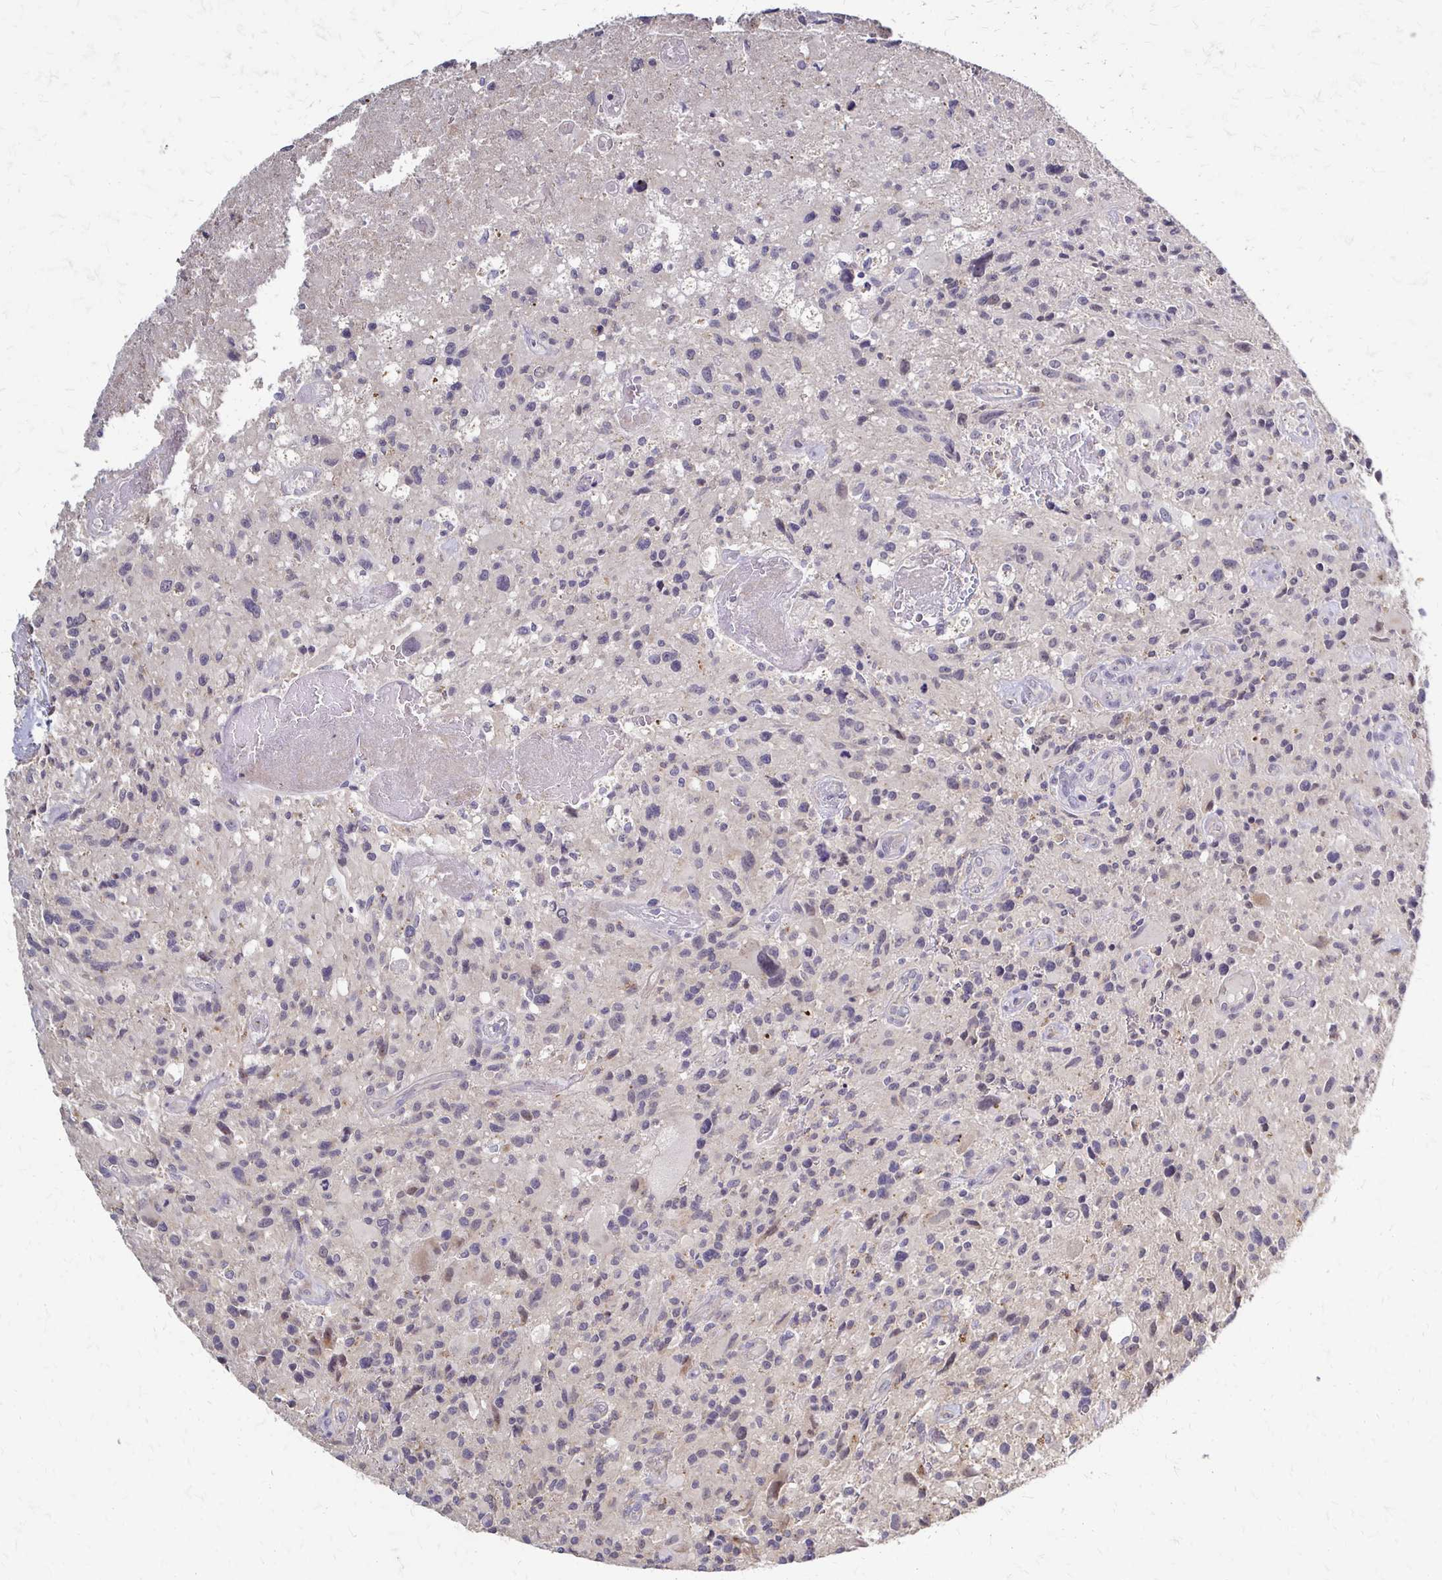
{"staining": {"intensity": "negative", "quantity": "none", "location": "none"}, "tissue": "glioma", "cell_type": "Tumor cells", "image_type": "cancer", "snomed": [{"axis": "morphology", "description": "Glioma, malignant, High grade"}, {"axis": "topography", "description": "Brain"}], "caption": "Glioma was stained to show a protein in brown. There is no significant expression in tumor cells.", "gene": "SLC9A9", "patient": {"sex": "male", "age": 63}}